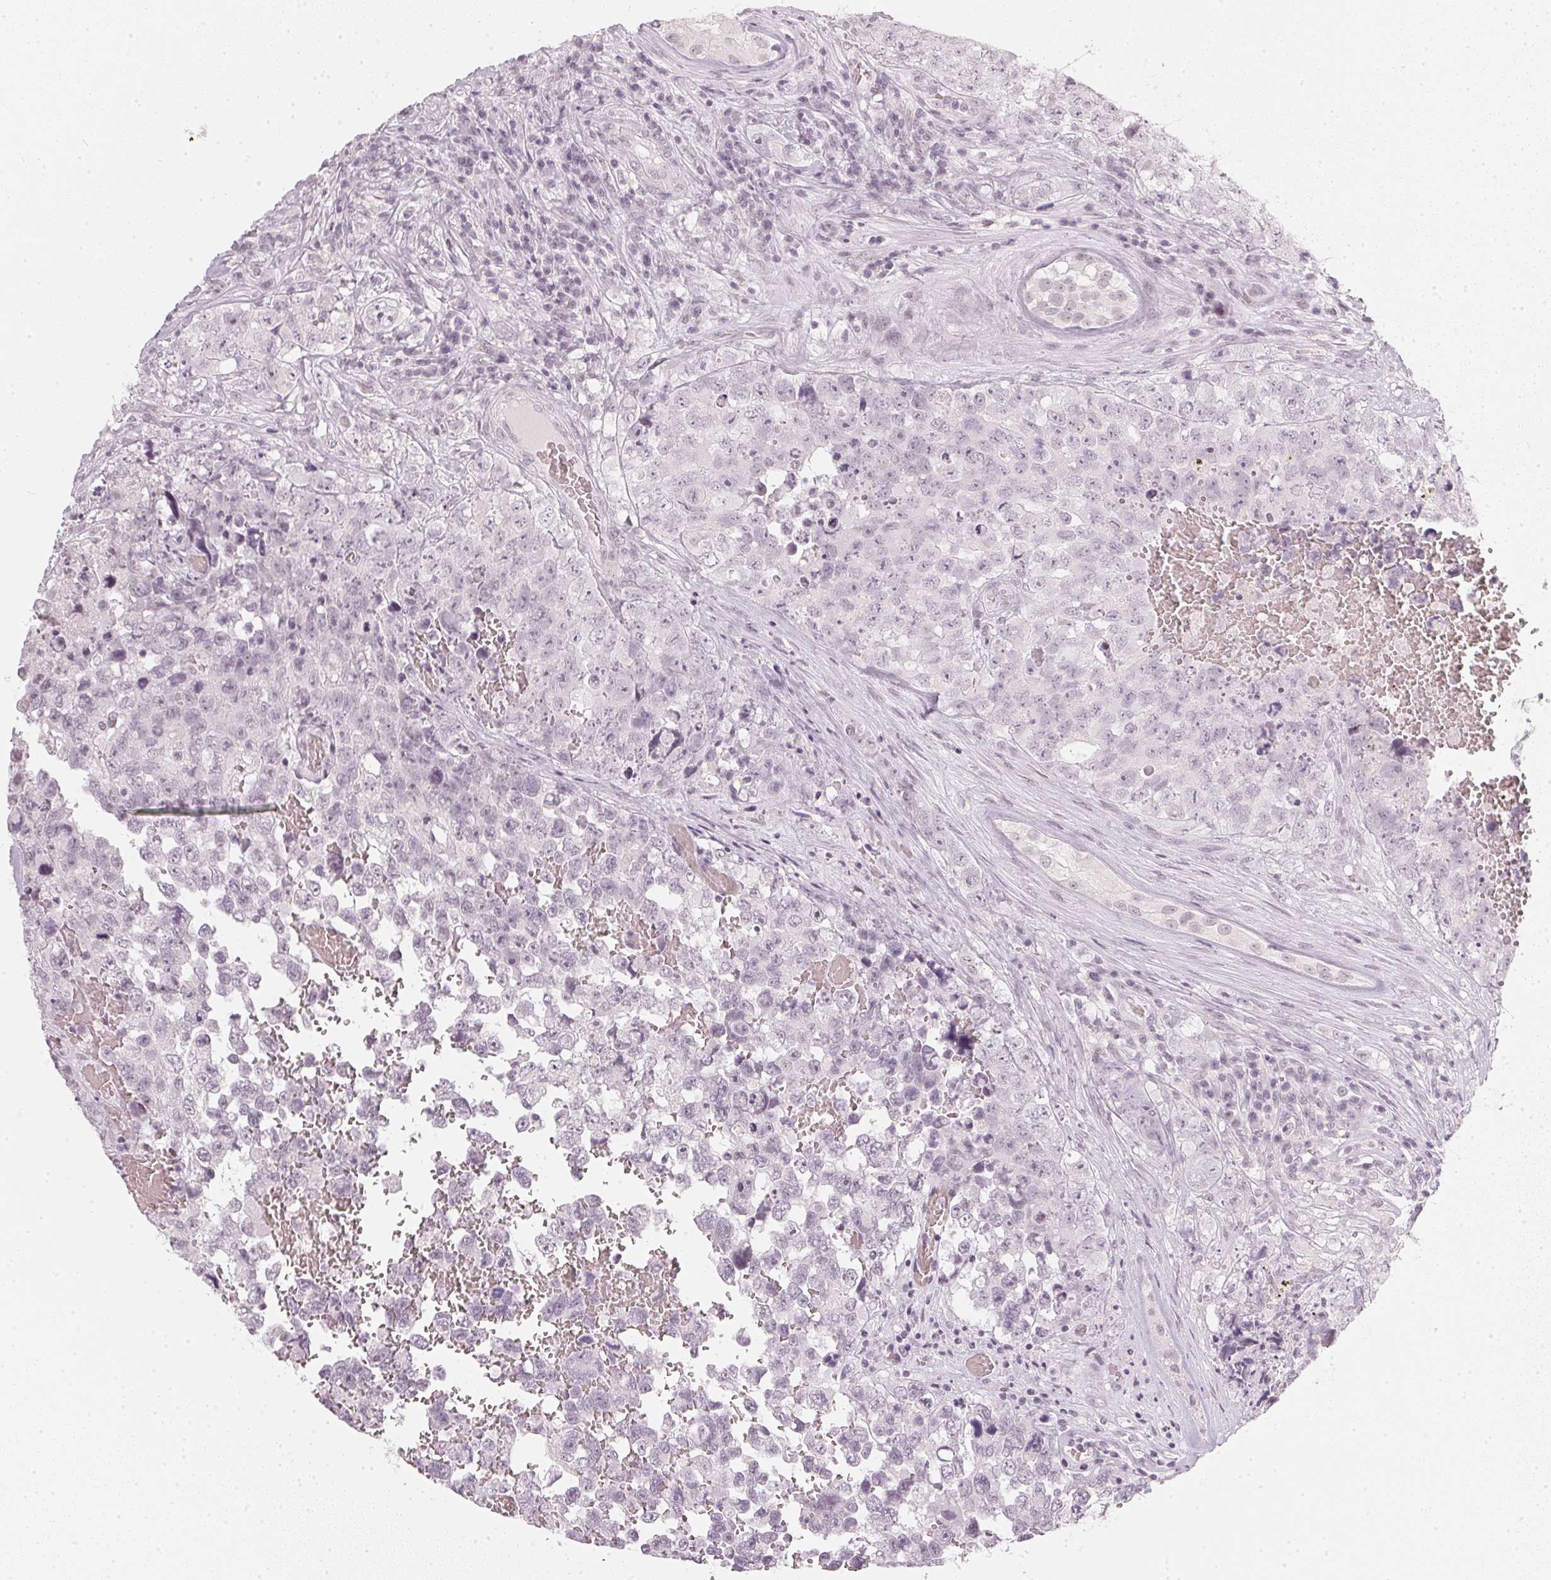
{"staining": {"intensity": "negative", "quantity": "none", "location": "none"}, "tissue": "testis cancer", "cell_type": "Tumor cells", "image_type": "cancer", "snomed": [{"axis": "morphology", "description": "Carcinoma, Embryonal, NOS"}, {"axis": "topography", "description": "Testis"}], "caption": "Tumor cells are negative for brown protein staining in testis cancer (embryonal carcinoma). (Brightfield microscopy of DAB immunohistochemistry (IHC) at high magnification).", "gene": "DNAJC6", "patient": {"sex": "male", "age": 18}}